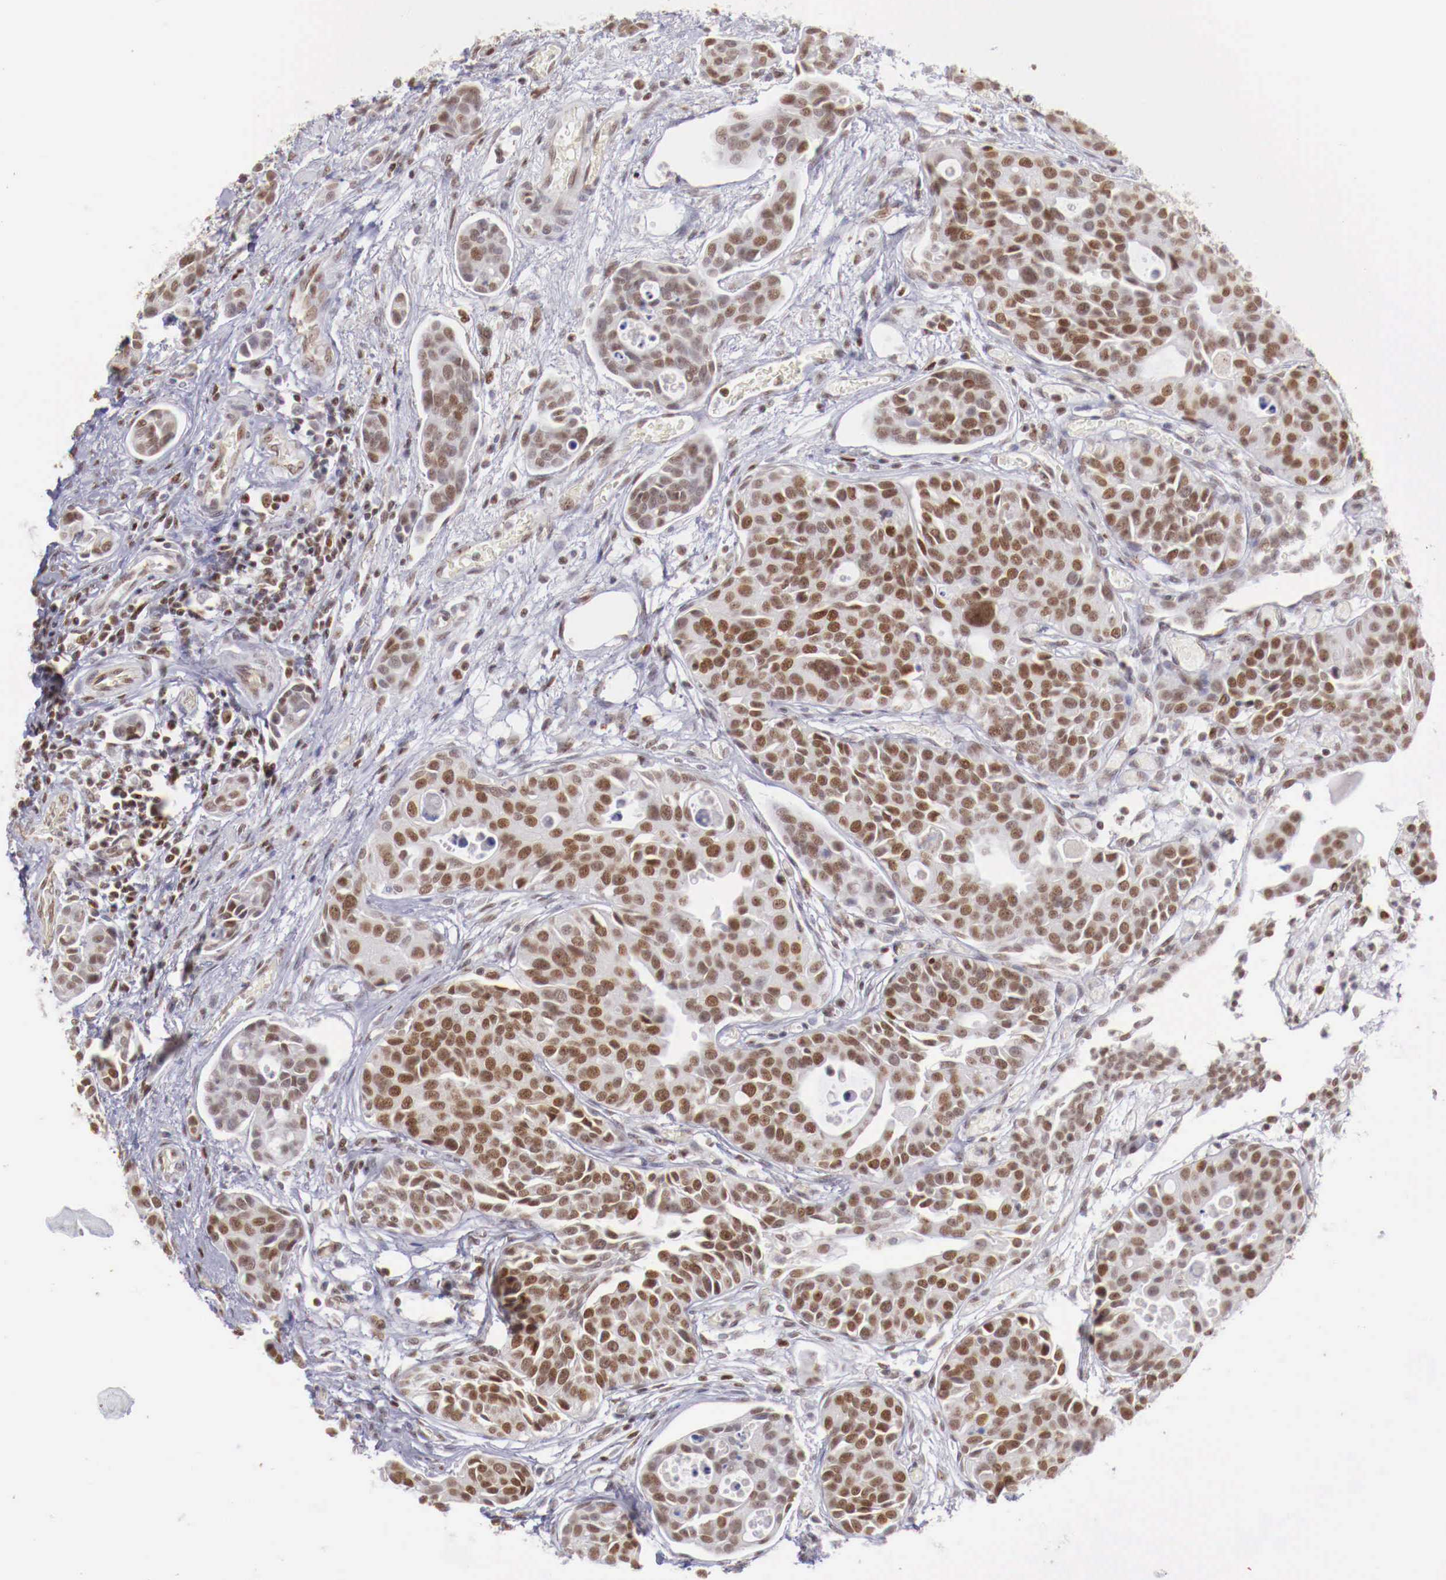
{"staining": {"intensity": "moderate", "quantity": ">75%", "location": "nuclear"}, "tissue": "urothelial cancer", "cell_type": "Tumor cells", "image_type": "cancer", "snomed": [{"axis": "morphology", "description": "Urothelial carcinoma, High grade"}, {"axis": "topography", "description": "Urinary bladder"}], "caption": "Moderate nuclear positivity for a protein is present in approximately >75% of tumor cells of urothelial cancer using immunohistochemistry (IHC).", "gene": "MAX", "patient": {"sex": "male", "age": 78}}